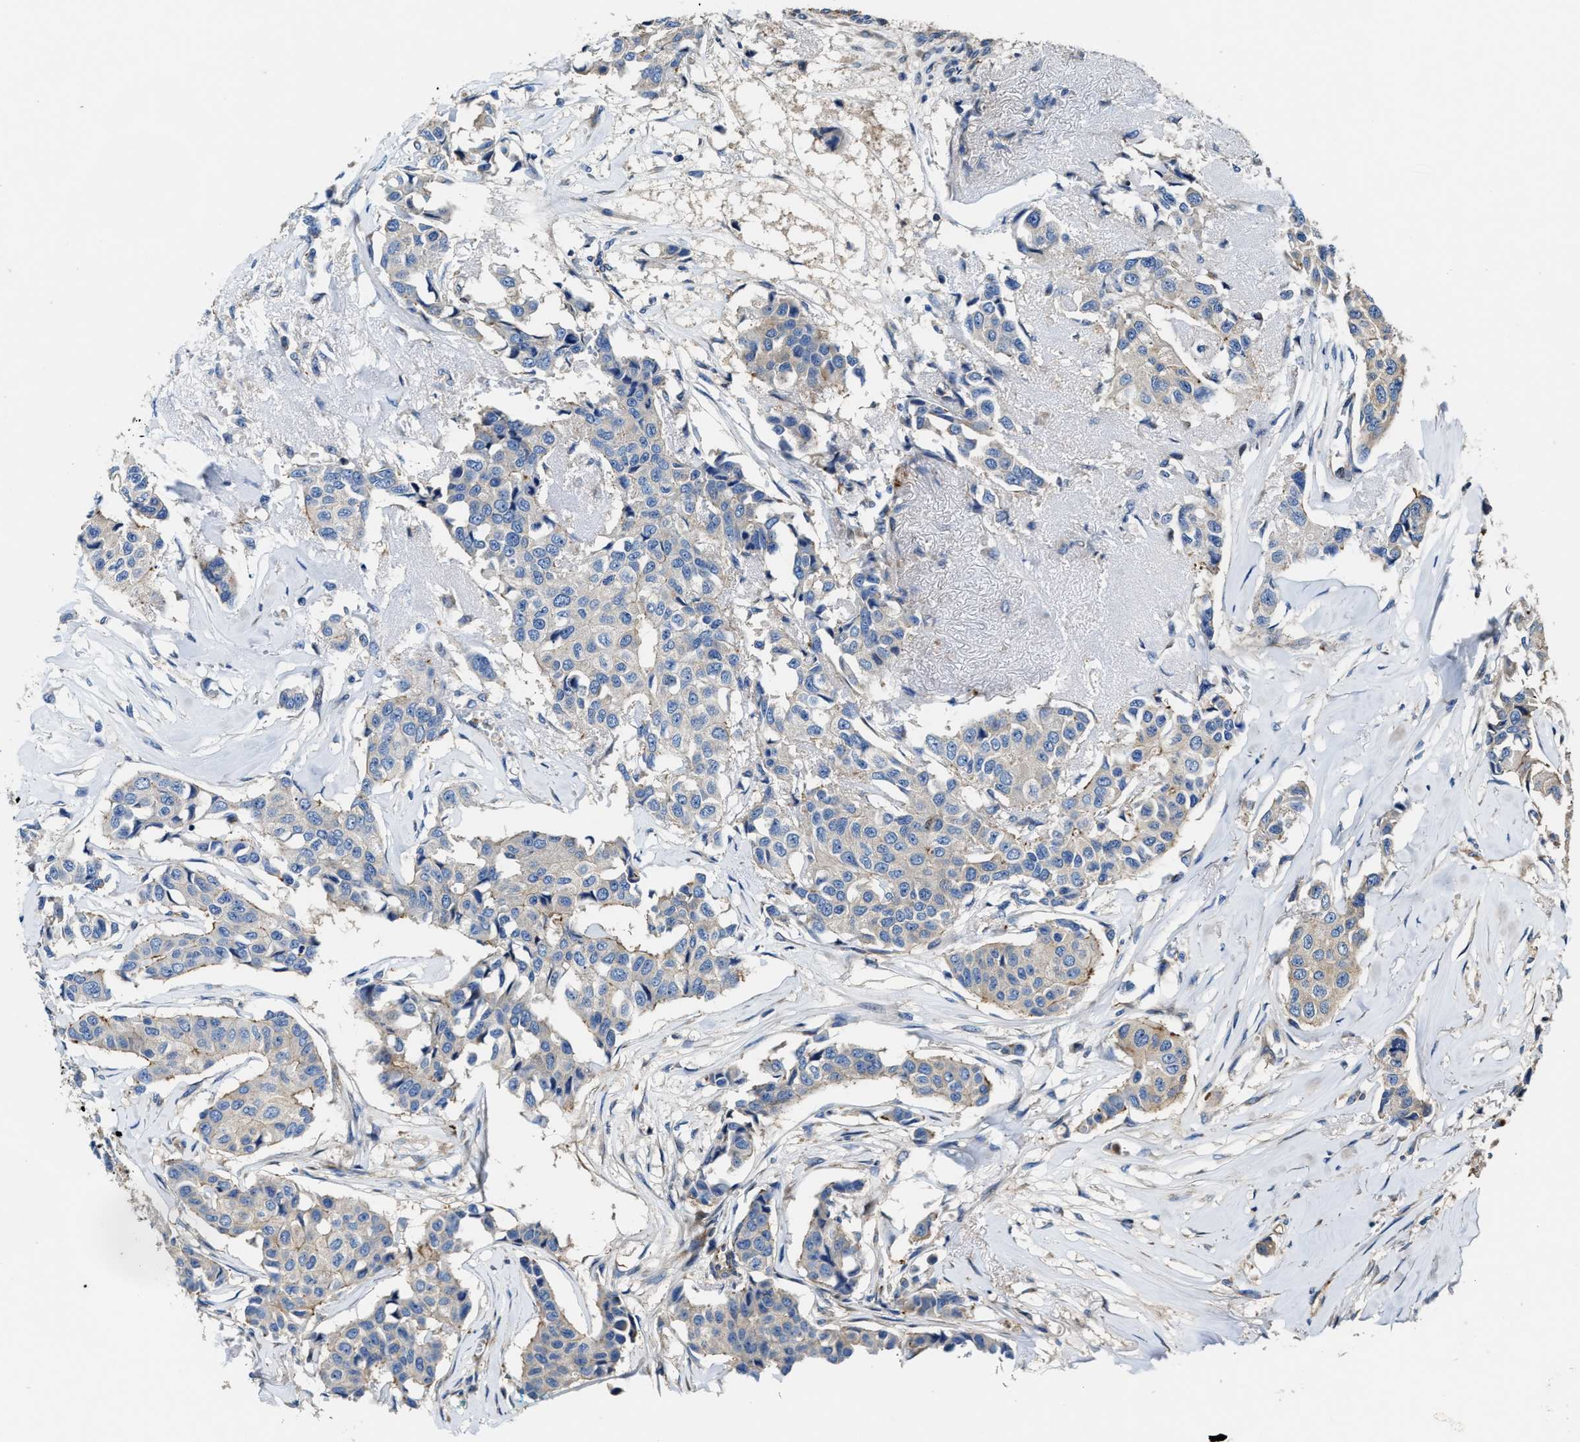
{"staining": {"intensity": "negative", "quantity": "none", "location": "none"}, "tissue": "breast cancer", "cell_type": "Tumor cells", "image_type": "cancer", "snomed": [{"axis": "morphology", "description": "Duct carcinoma"}, {"axis": "topography", "description": "Breast"}], "caption": "Immunohistochemistry histopathology image of neoplastic tissue: infiltrating ductal carcinoma (breast) stained with DAB exhibits no significant protein staining in tumor cells.", "gene": "PTAR1", "patient": {"sex": "female", "age": 80}}